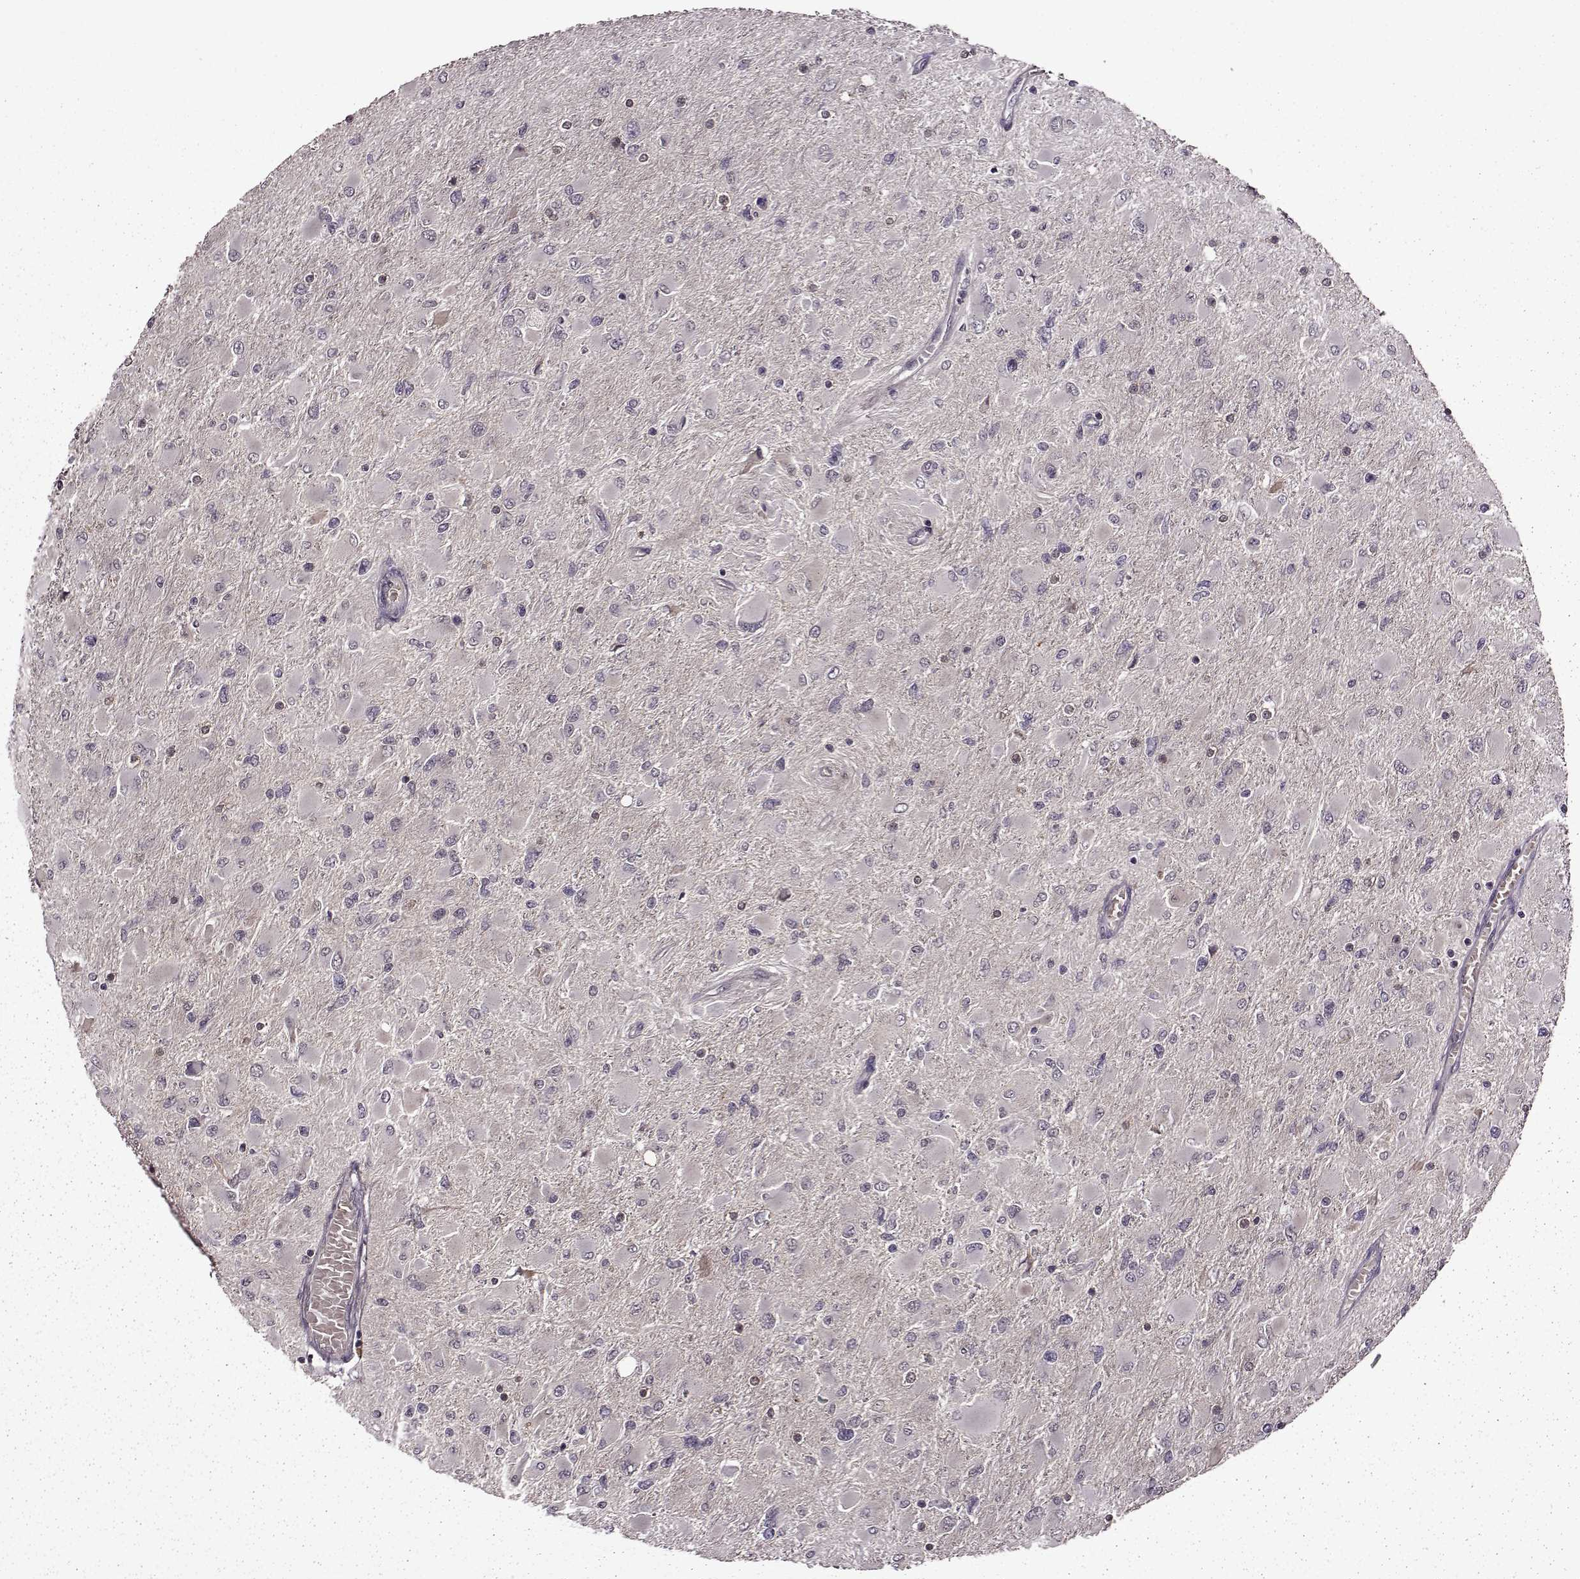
{"staining": {"intensity": "negative", "quantity": "none", "location": "none"}, "tissue": "glioma", "cell_type": "Tumor cells", "image_type": "cancer", "snomed": [{"axis": "morphology", "description": "Glioma, malignant, High grade"}, {"axis": "topography", "description": "Cerebral cortex"}], "caption": "Protein analysis of glioma reveals no significant positivity in tumor cells. The staining is performed using DAB (3,3'-diaminobenzidine) brown chromogen with nuclei counter-stained in using hematoxylin.", "gene": "MAIP1", "patient": {"sex": "female", "age": 36}}